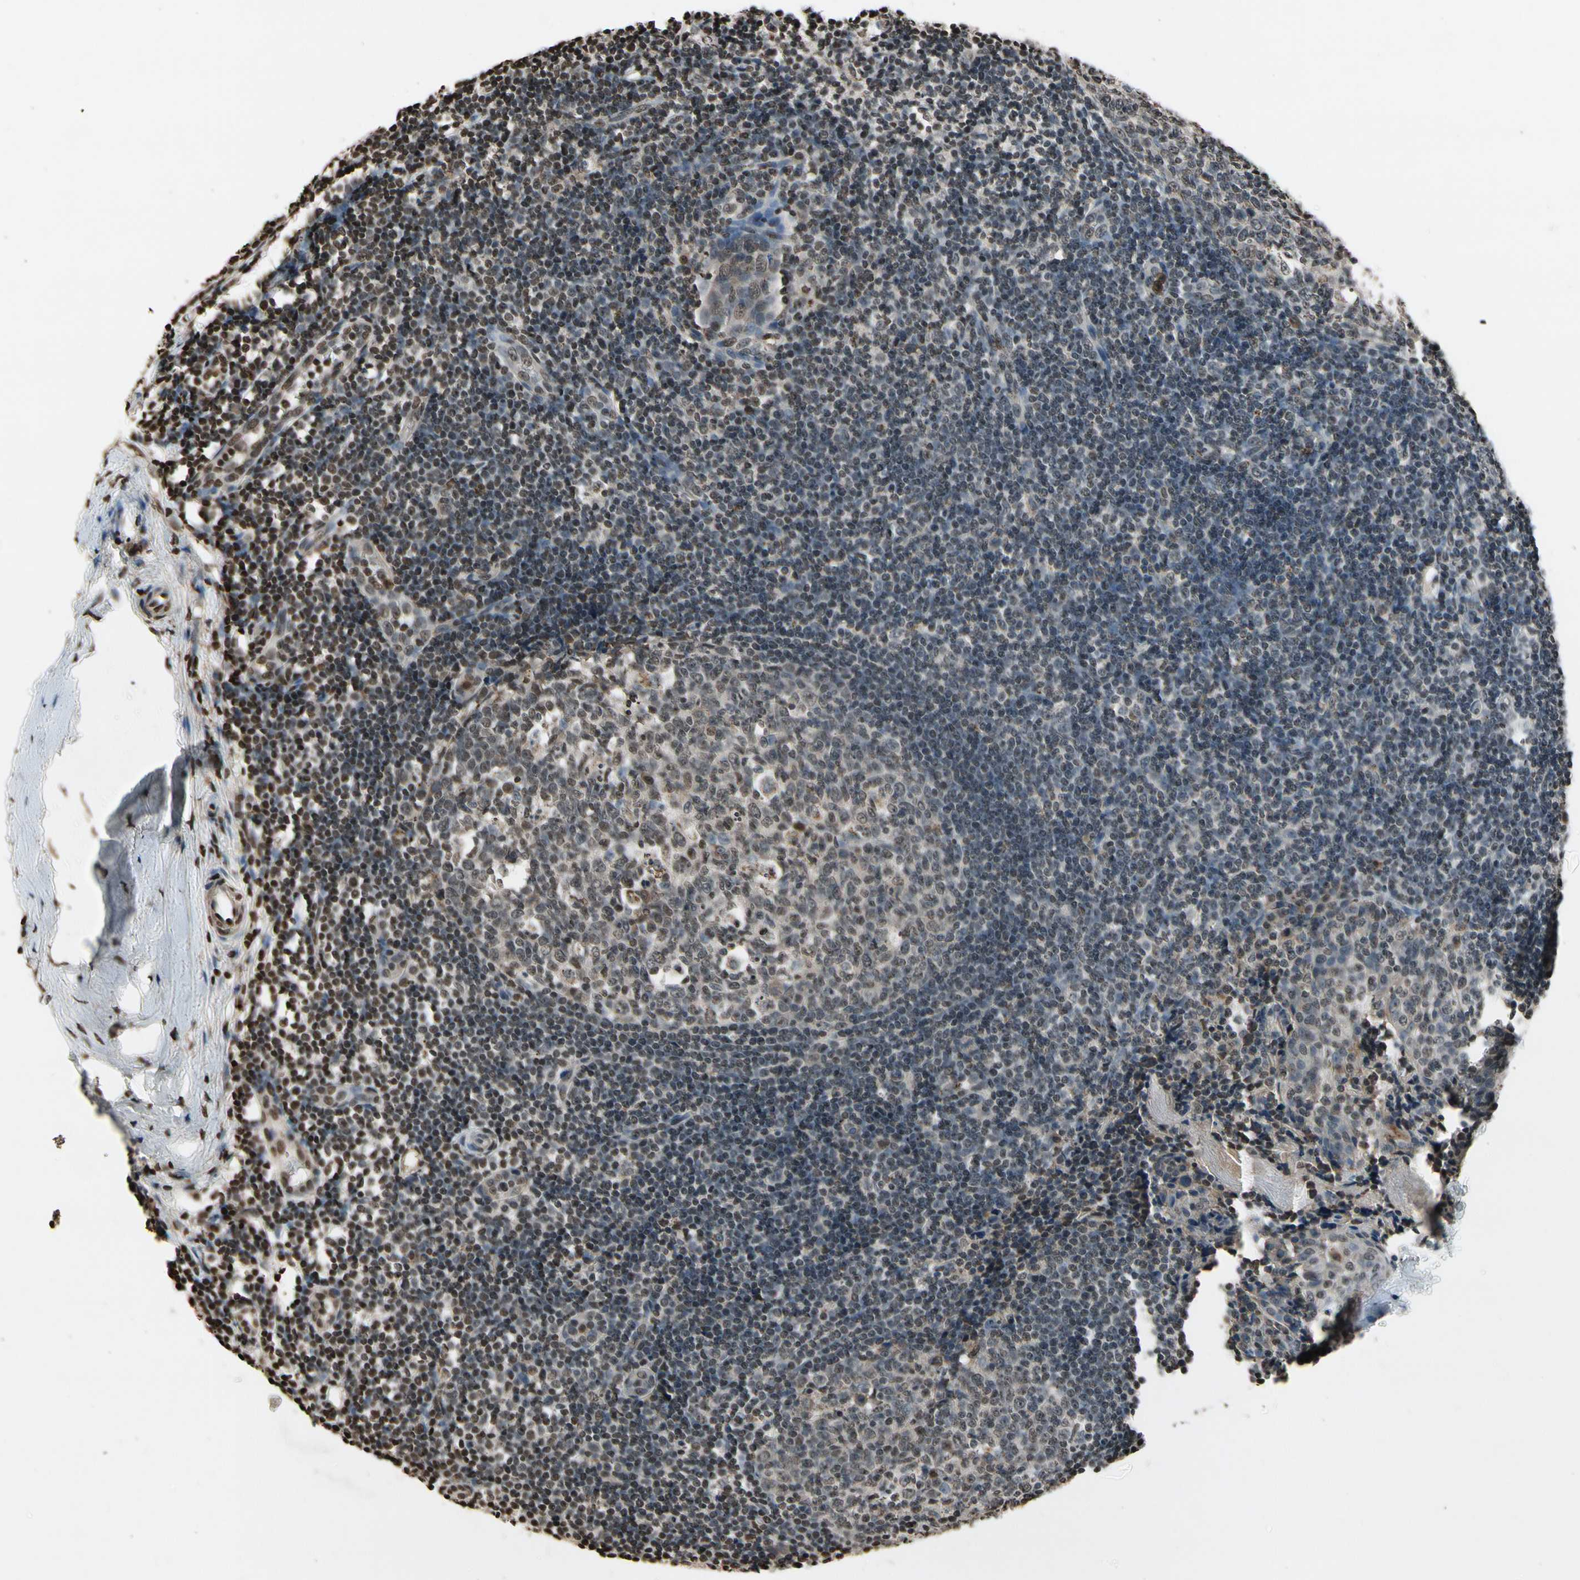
{"staining": {"intensity": "moderate", "quantity": "25%-75%", "location": "nuclear"}, "tissue": "tonsil", "cell_type": "Germinal center cells", "image_type": "normal", "snomed": [{"axis": "morphology", "description": "Normal tissue, NOS"}, {"axis": "topography", "description": "Tonsil"}], "caption": "Tonsil stained with DAB (3,3'-diaminobenzidine) IHC exhibits medium levels of moderate nuclear positivity in about 25%-75% of germinal center cells.", "gene": "HIPK2", "patient": {"sex": "female", "age": 19}}